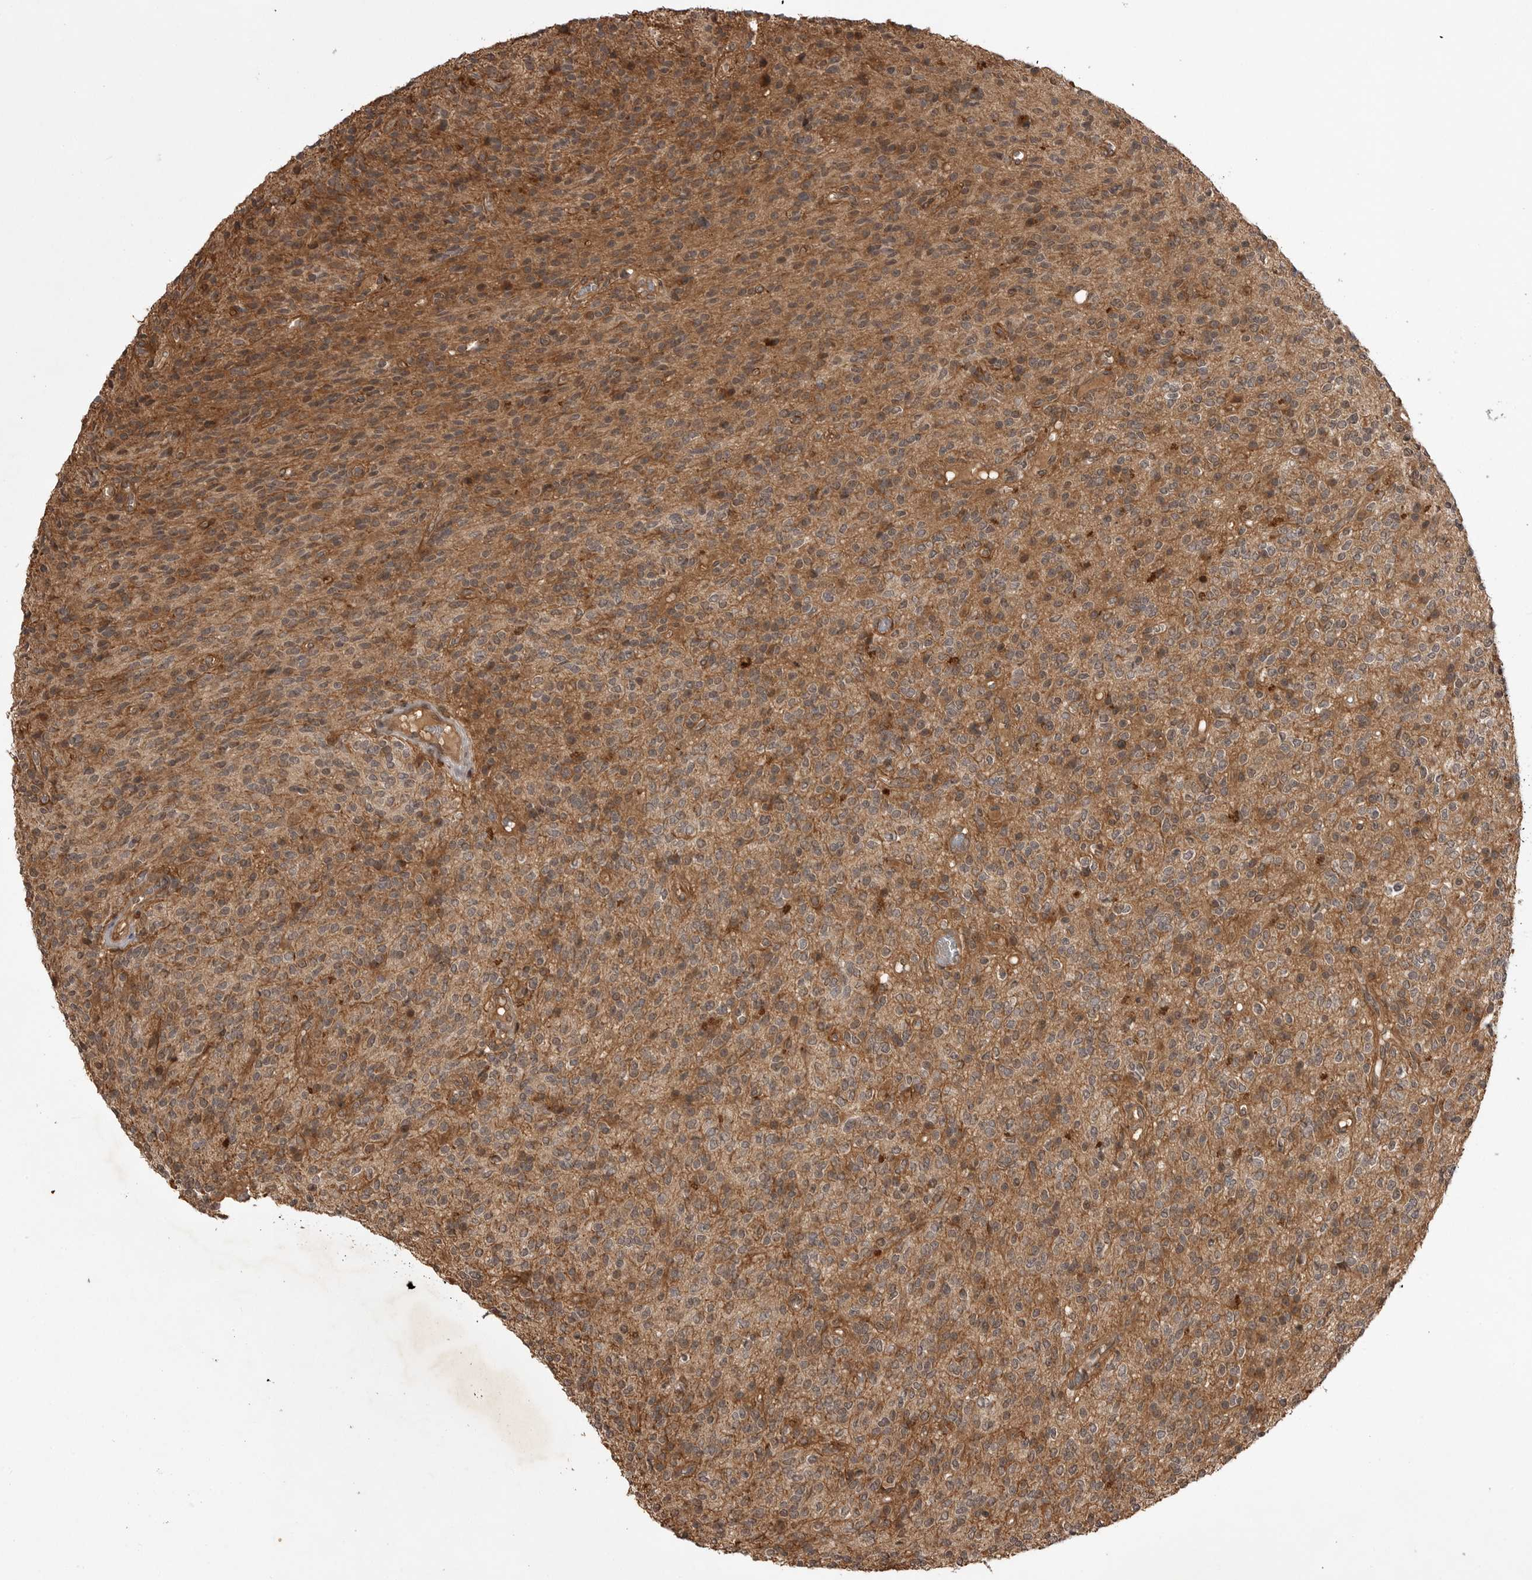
{"staining": {"intensity": "moderate", "quantity": ">75%", "location": "cytoplasmic/membranous"}, "tissue": "glioma", "cell_type": "Tumor cells", "image_type": "cancer", "snomed": [{"axis": "morphology", "description": "Glioma, malignant, High grade"}, {"axis": "topography", "description": "Brain"}], "caption": "Malignant high-grade glioma was stained to show a protein in brown. There is medium levels of moderate cytoplasmic/membranous positivity in about >75% of tumor cells.", "gene": "AKAP7", "patient": {"sex": "male", "age": 34}}